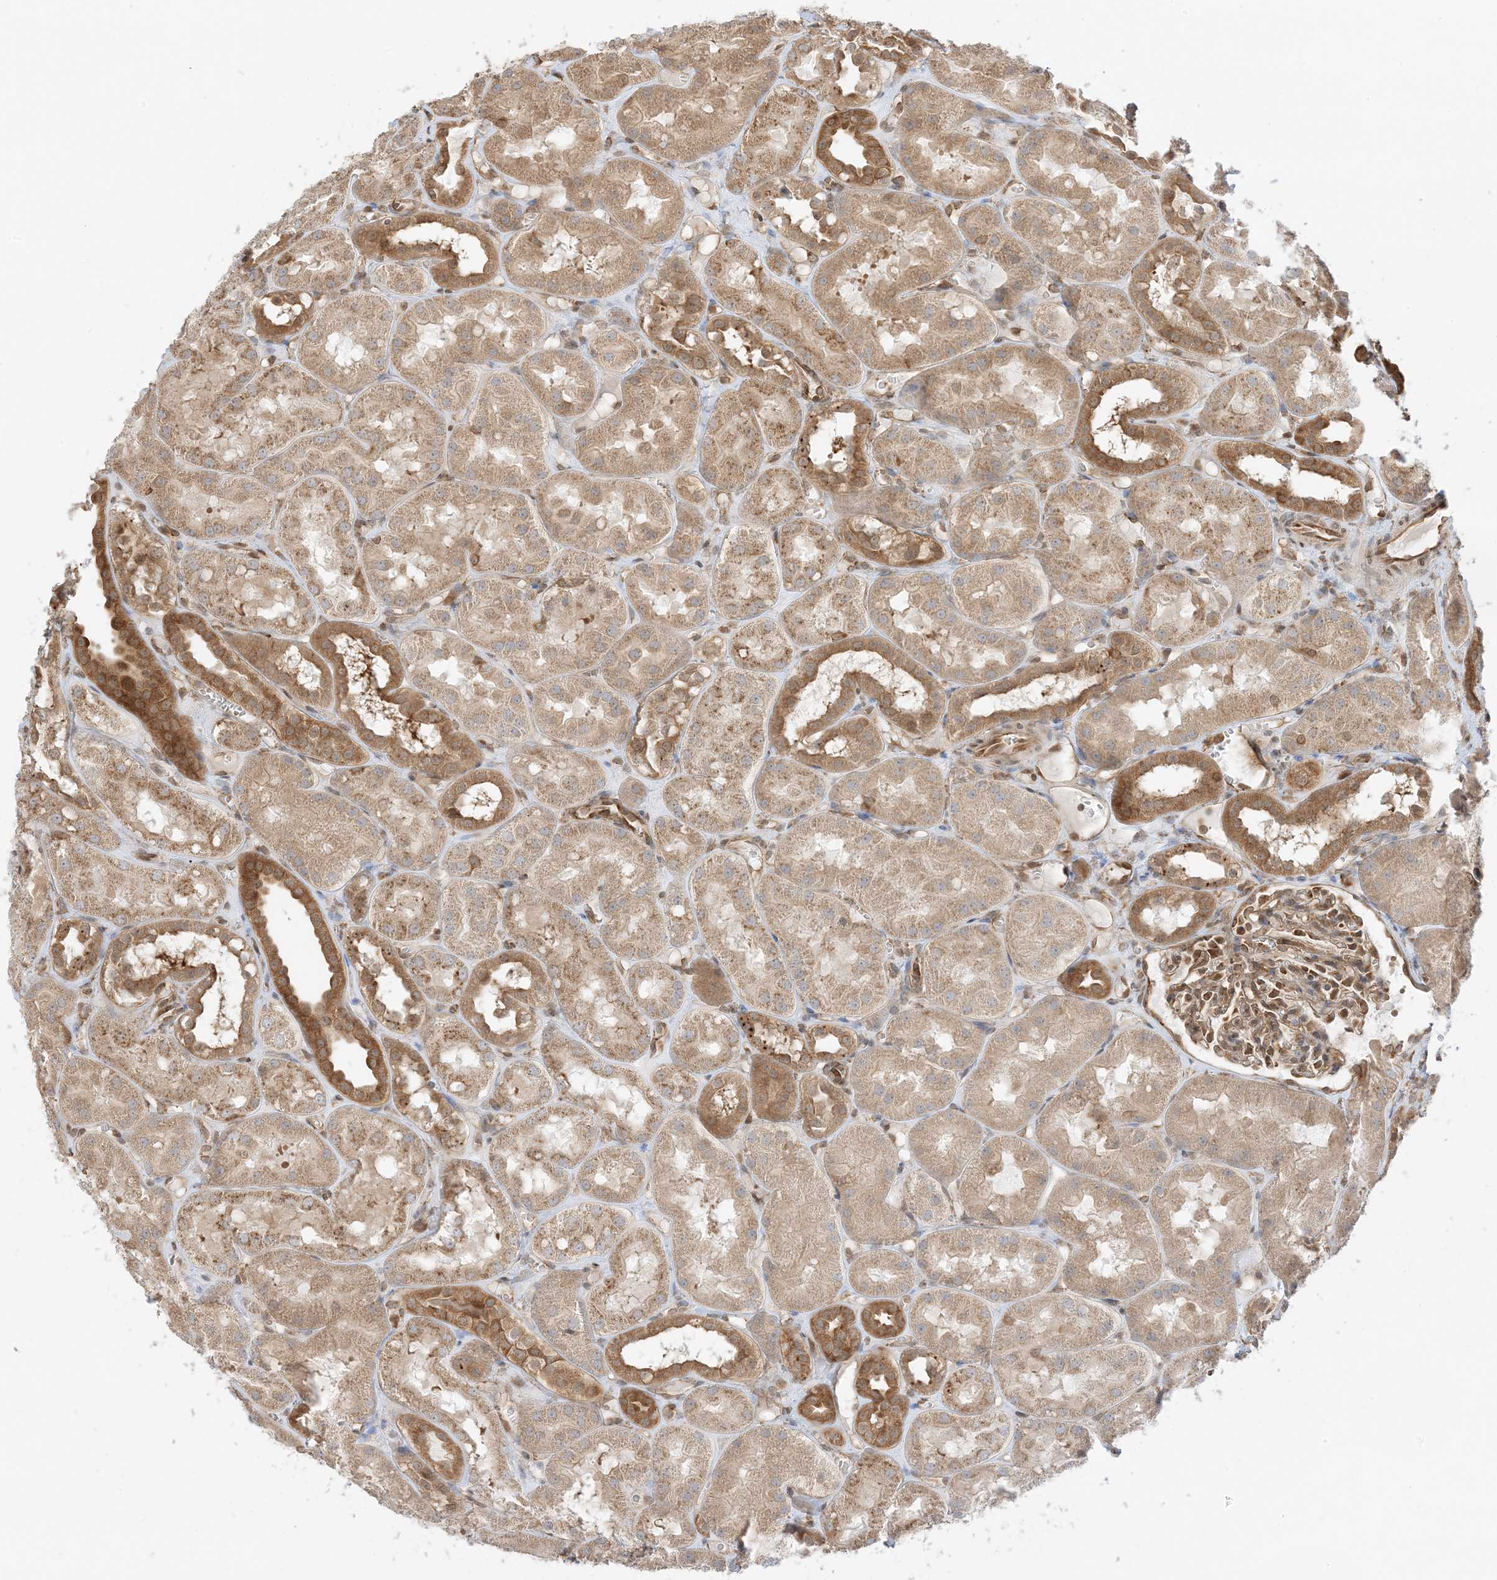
{"staining": {"intensity": "moderate", "quantity": ">75%", "location": "cytoplasmic/membranous"}, "tissue": "kidney", "cell_type": "Cells in glomeruli", "image_type": "normal", "snomed": [{"axis": "morphology", "description": "Normal tissue, NOS"}, {"axis": "topography", "description": "Kidney"}], "caption": "IHC of unremarkable kidney reveals medium levels of moderate cytoplasmic/membranous positivity in about >75% of cells in glomeruli.", "gene": "UBAP2L", "patient": {"sex": "male", "age": 16}}